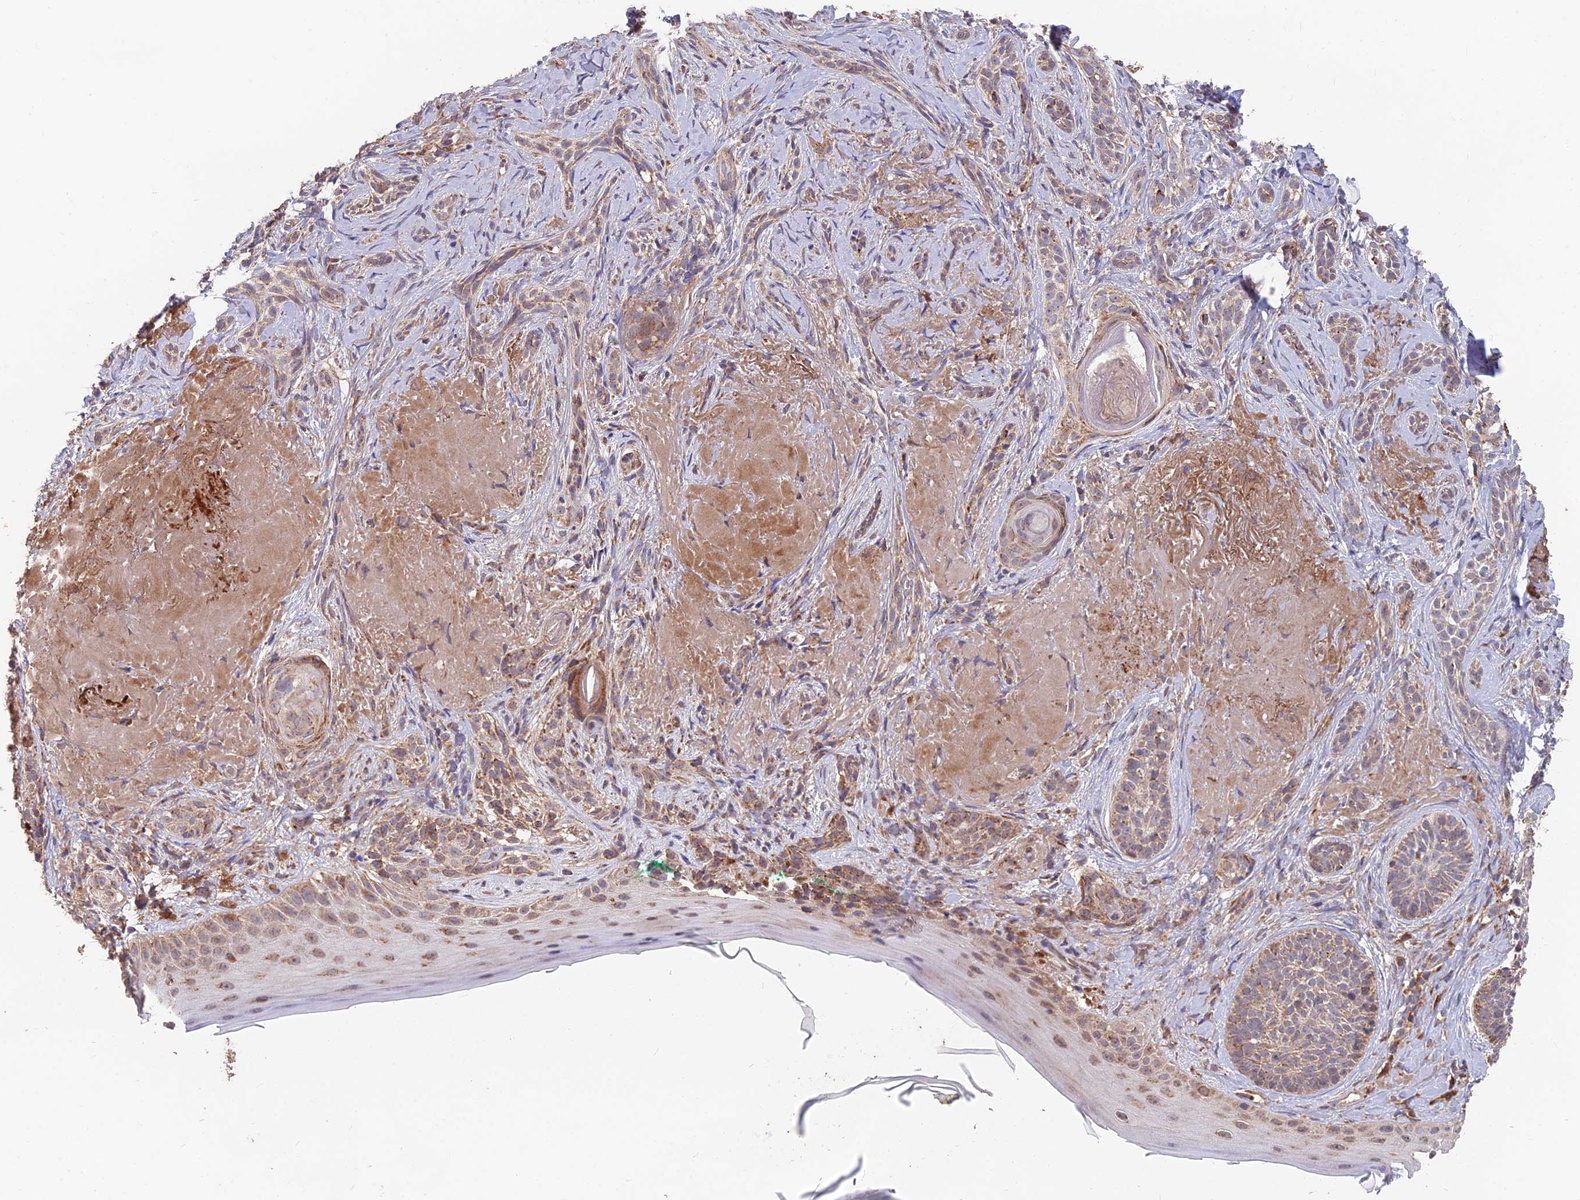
{"staining": {"intensity": "weak", "quantity": ">75%", "location": "cytoplasmic/membranous"}, "tissue": "skin cancer", "cell_type": "Tumor cells", "image_type": "cancer", "snomed": [{"axis": "morphology", "description": "Basal cell carcinoma"}, {"axis": "topography", "description": "Skin"}], "caption": "A histopathology image of human skin cancer stained for a protein displays weak cytoplasmic/membranous brown staining in tumor cells. (DAB IHC, brown staining for protein, blue staining for nuclei).", "gene": "IFT22", "patient": {"sex": "male", "age": 71}}